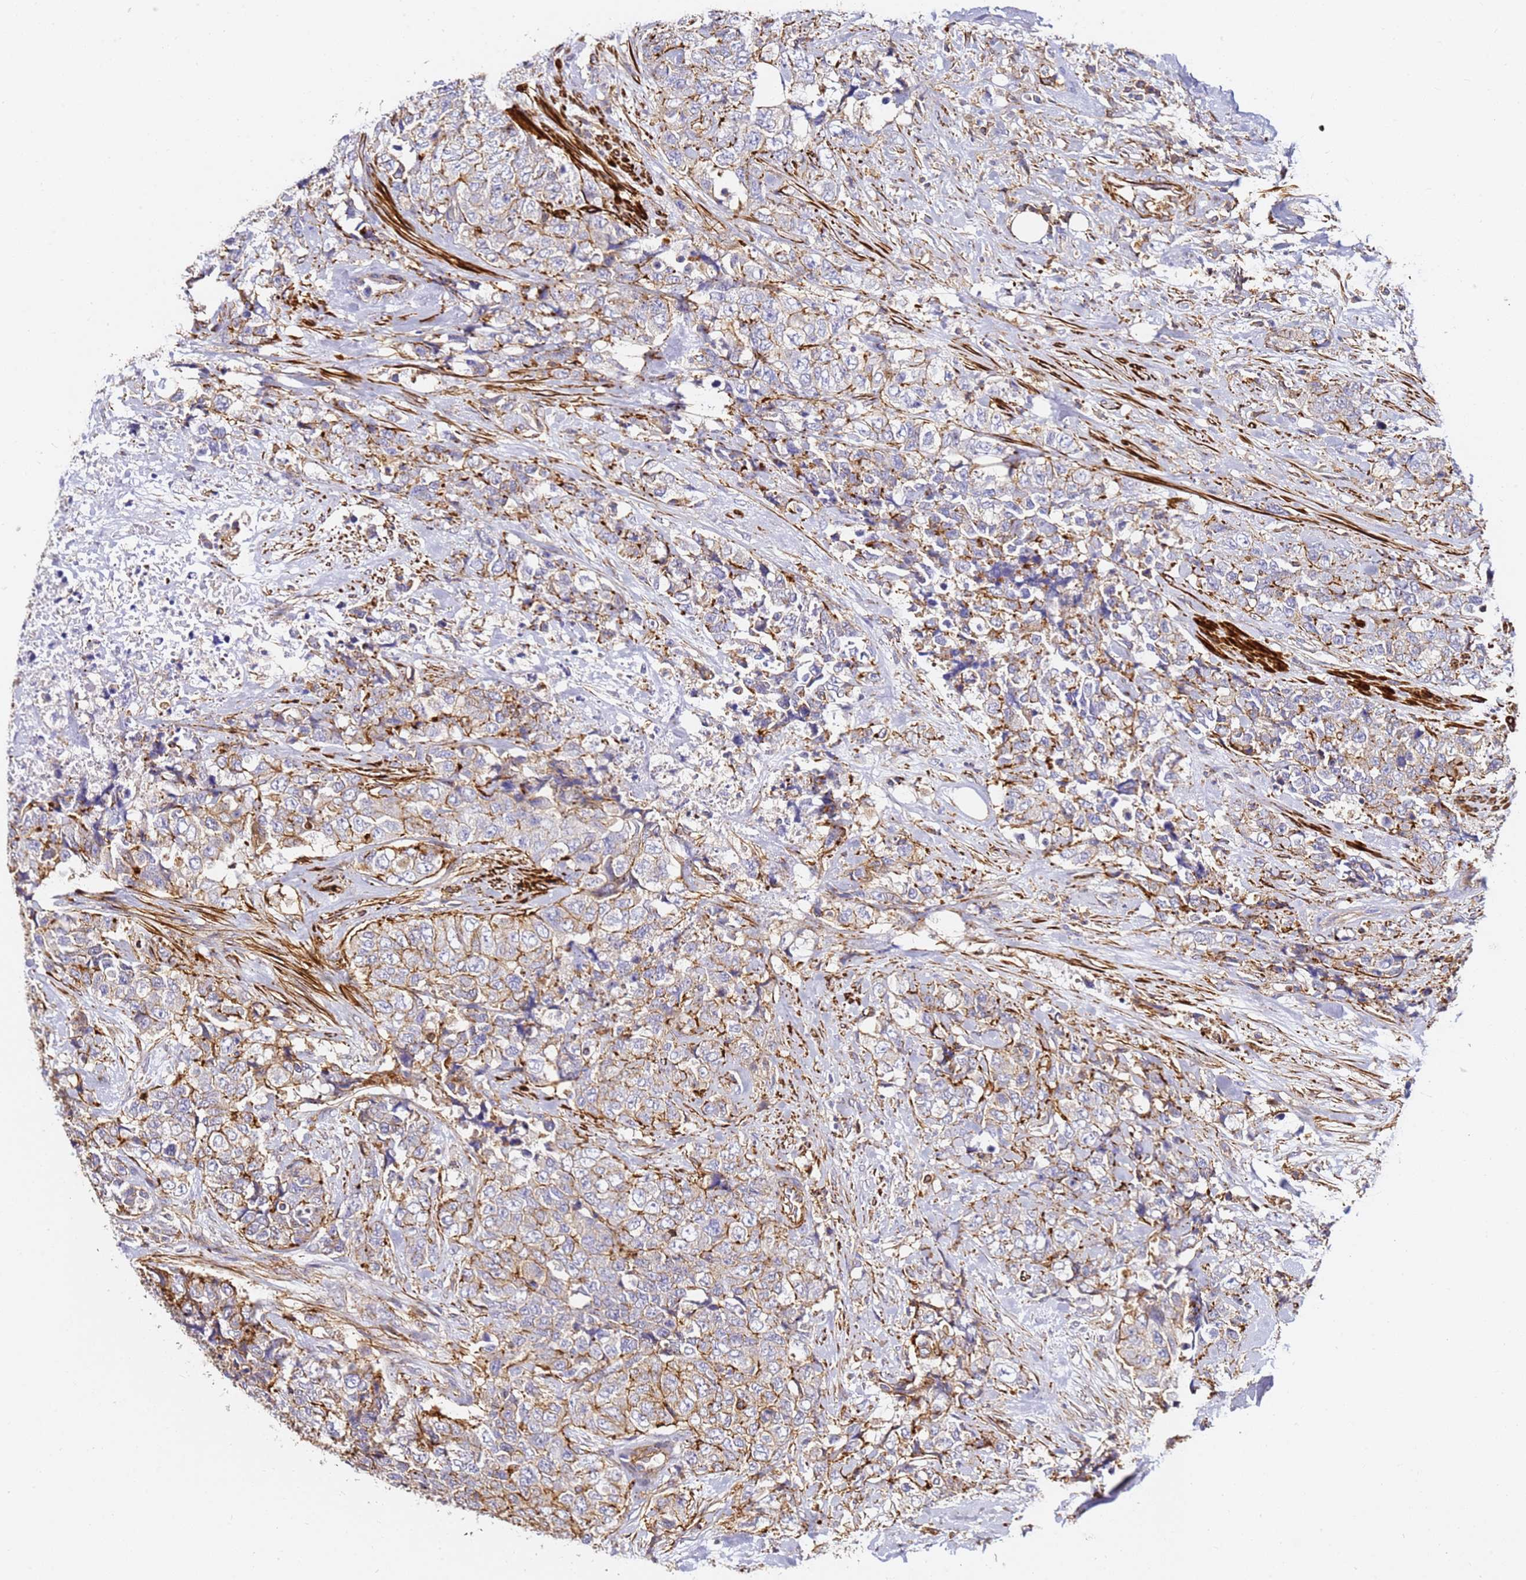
{"staining": {"intensity": "moderate", "quantity": "25%-75%", "location": "cytoplasmic/membranous"}, "tissue": "urothelial cancer", "cell_type": "Tumor cells", "image_type": "cancer", "snomed": [{"axis": "morphology", "description": "Urothelial carcinoma, High grade"}, {"axis": "topography", "description": "Urinary bladder"}], "caption": "This is a photomicrograph of immunohistochemistry (IHC) staining of urothelial cancer, which shows moderate staining in the cytoplasmic/membranous of tumor cells.", "gene": "ZNF671", "patient": {"sex": "female", "age": 78}}